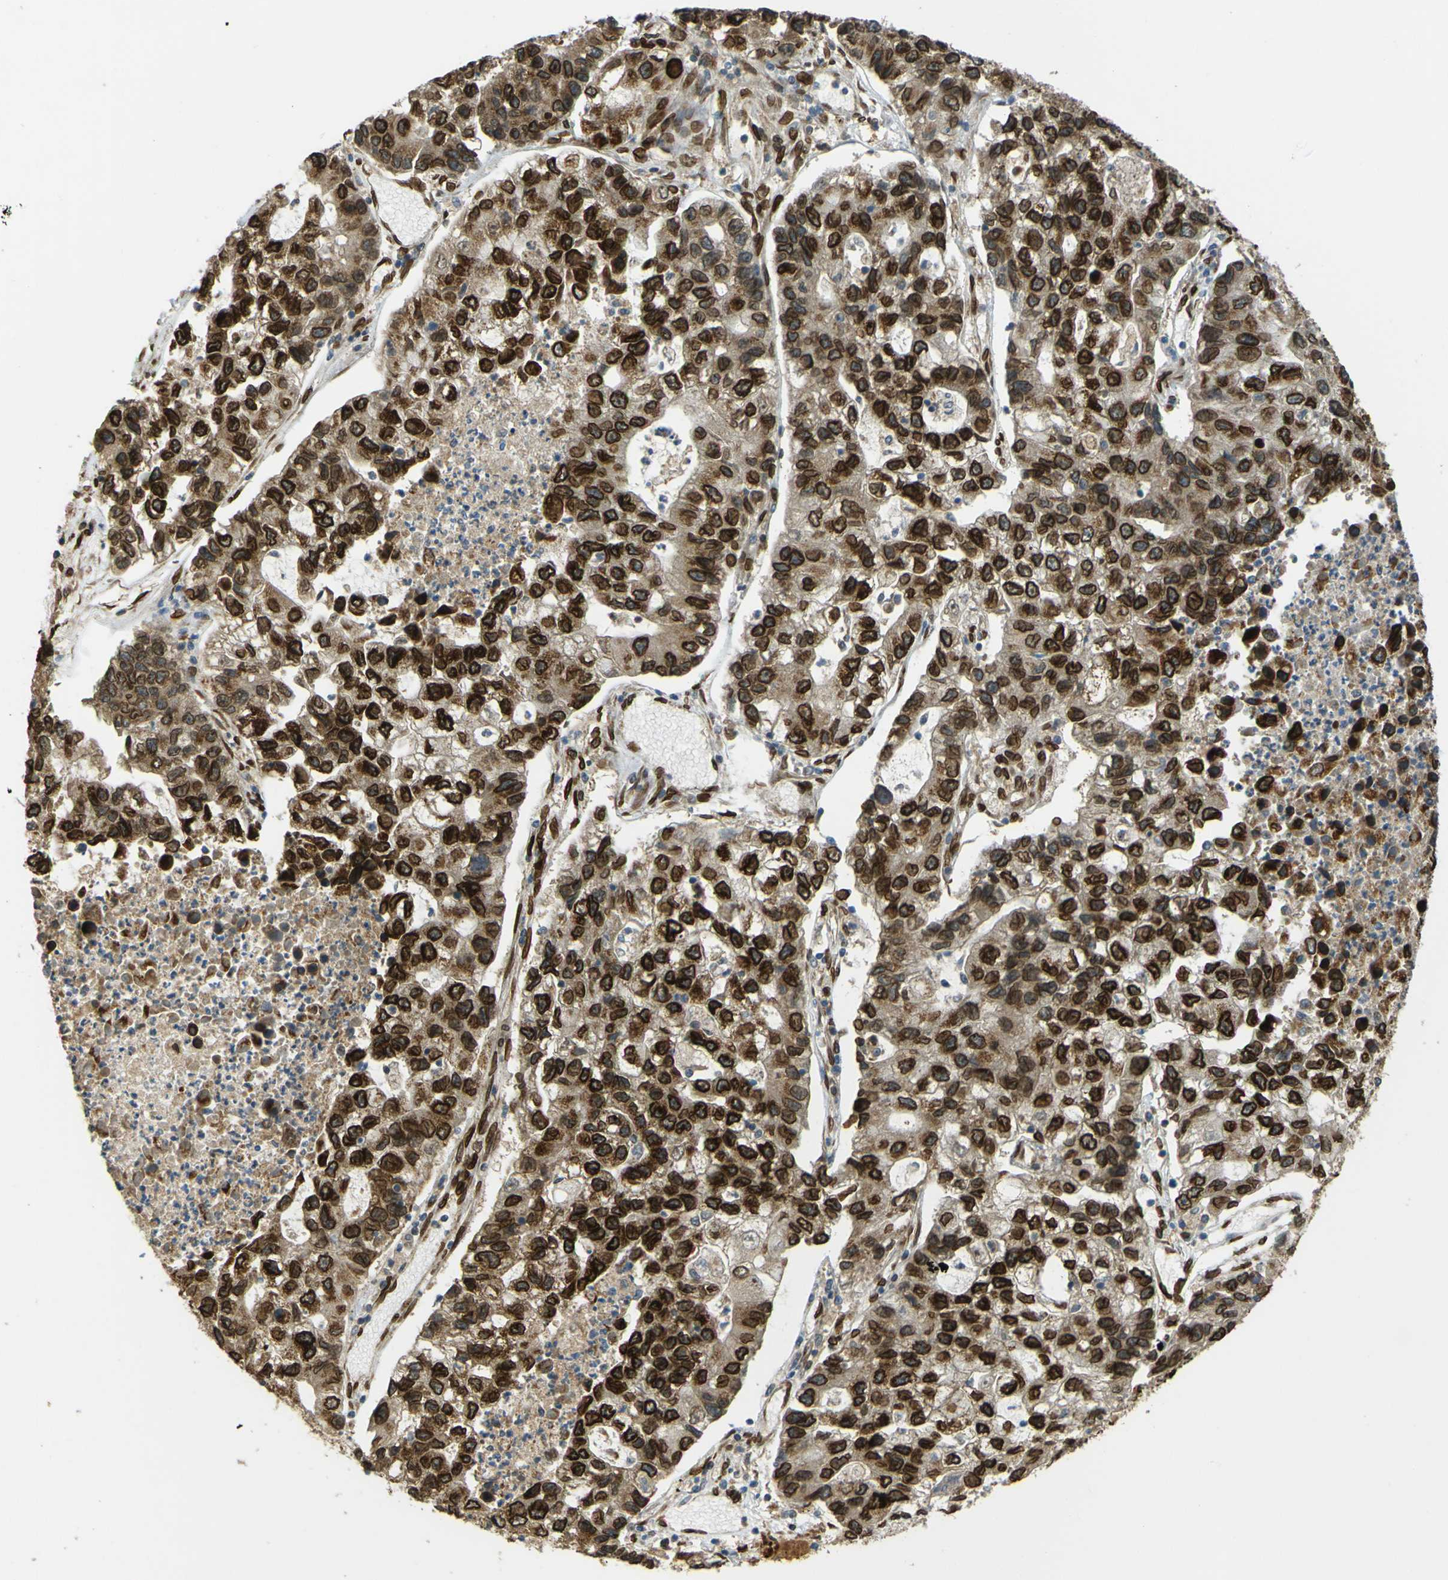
{"staining": {"intensity": "strong", "quantity": ">75%", "location": "cytoplasmic/membranous,nuclear"}, "tissue": "lung cancer", "cell_type": "Tumor cells", "image_type": "cancer", "snomed": [{"axis": "morphology", "description": "Adenocarcinoma, NOS"}, {"axis": "topography", "description": "Lung"}], "caption": "The histopathology image shows a brown stain indicating the presence of a protein in the cytoplasmic/membranous and nuclear of tumor cells in lung cancer (adenocarcinoma).", "gene": "GALNT1", "patient": {"sex": "female", "age": 51}}